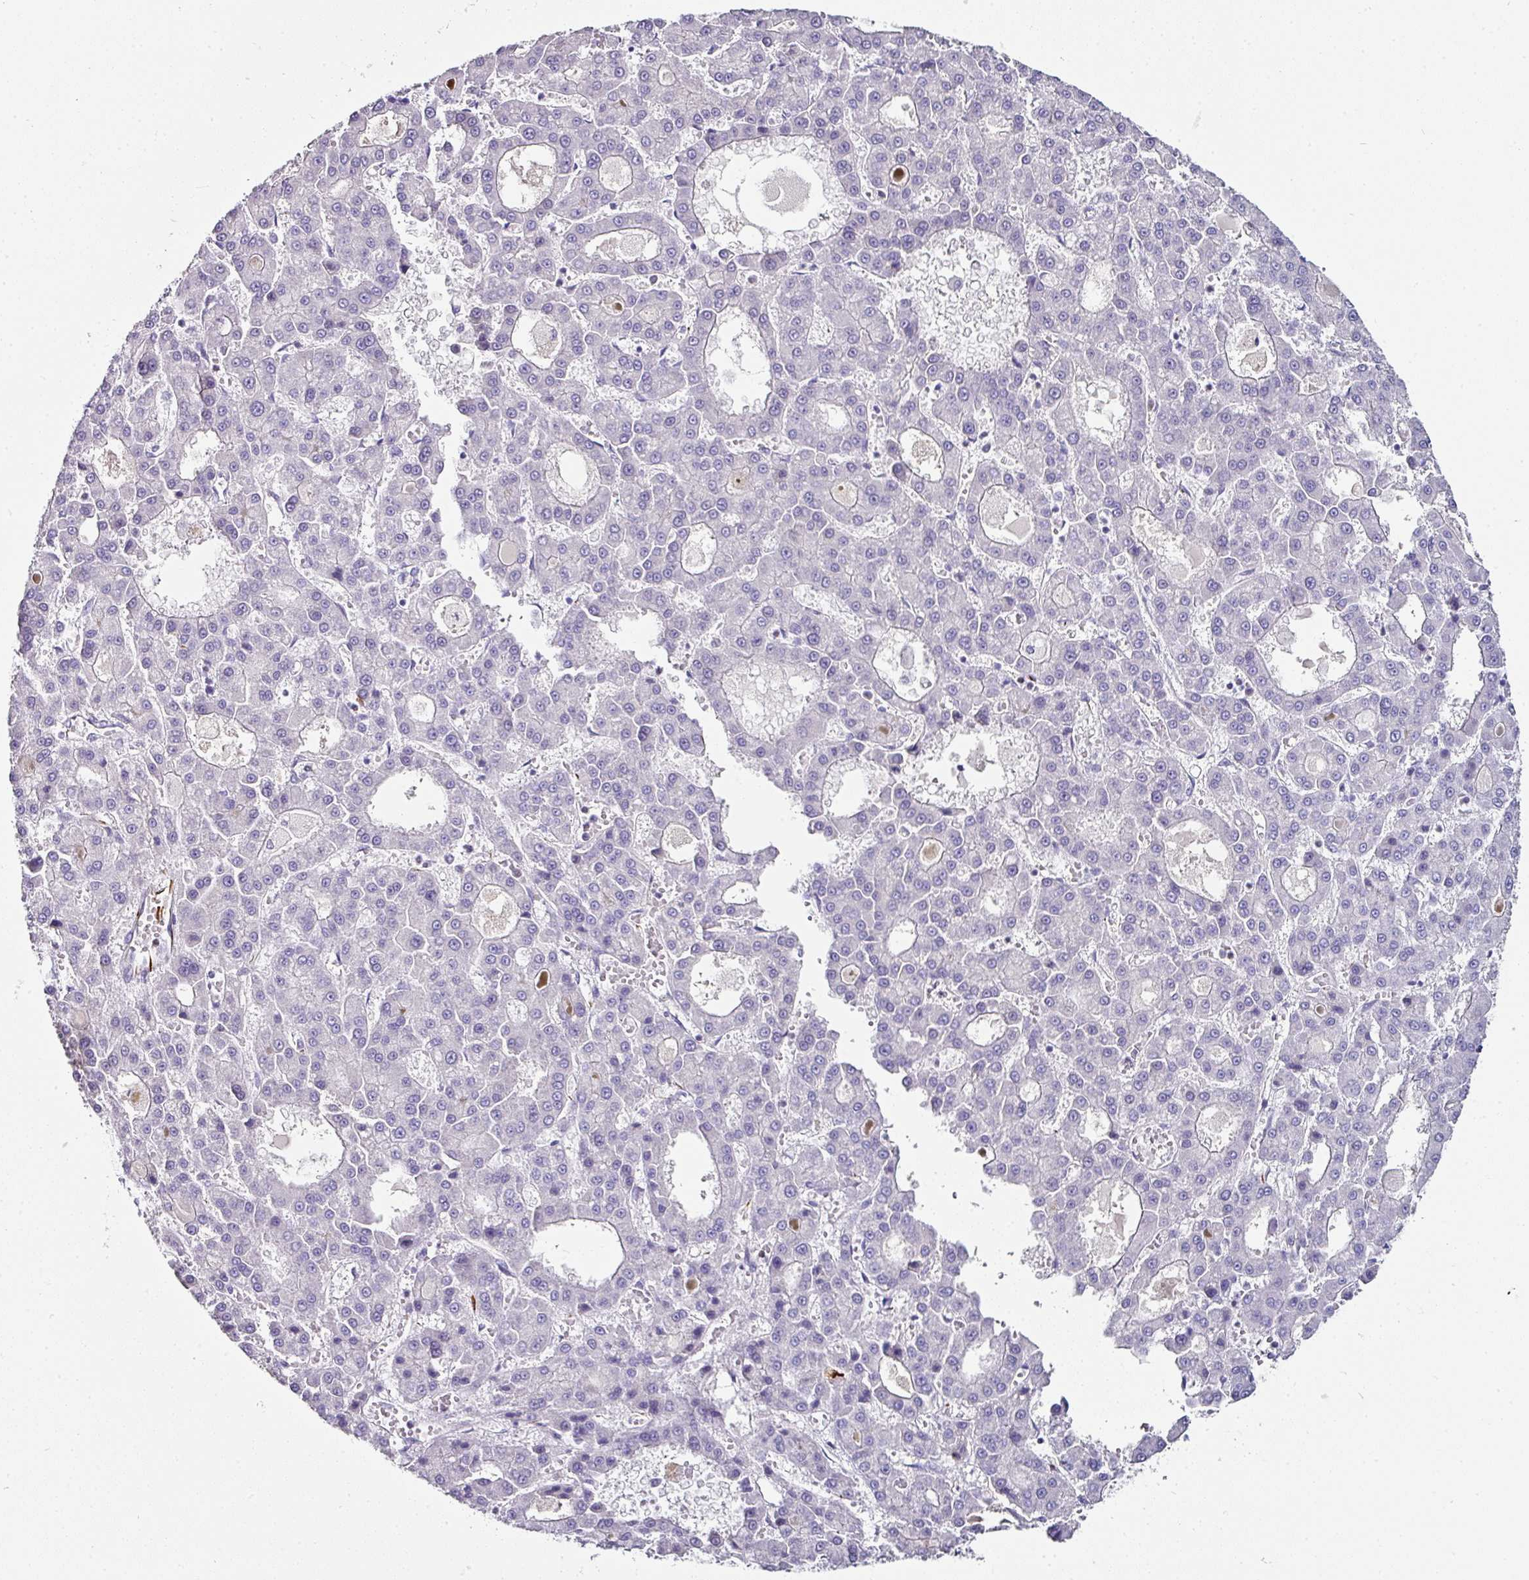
{"staining": {"intensity": "negative", "quantity": "none", "location": "none"}, "tissue": "liver cancer", "cell_type": "Tumor cells", "image_type": "cancer", "snomed": [{"axis": "morphology", "description": "Carcinoma, Hepatocellular, NOS"}, {"axis": "topography", "description": "Liver"}], "caption": "Liver cancer was stained to show a protein in brown. There is no significant staining in tumor cells.", "gene": "TMPRSS9", "patient": {"sex": "male", "age": 70}}